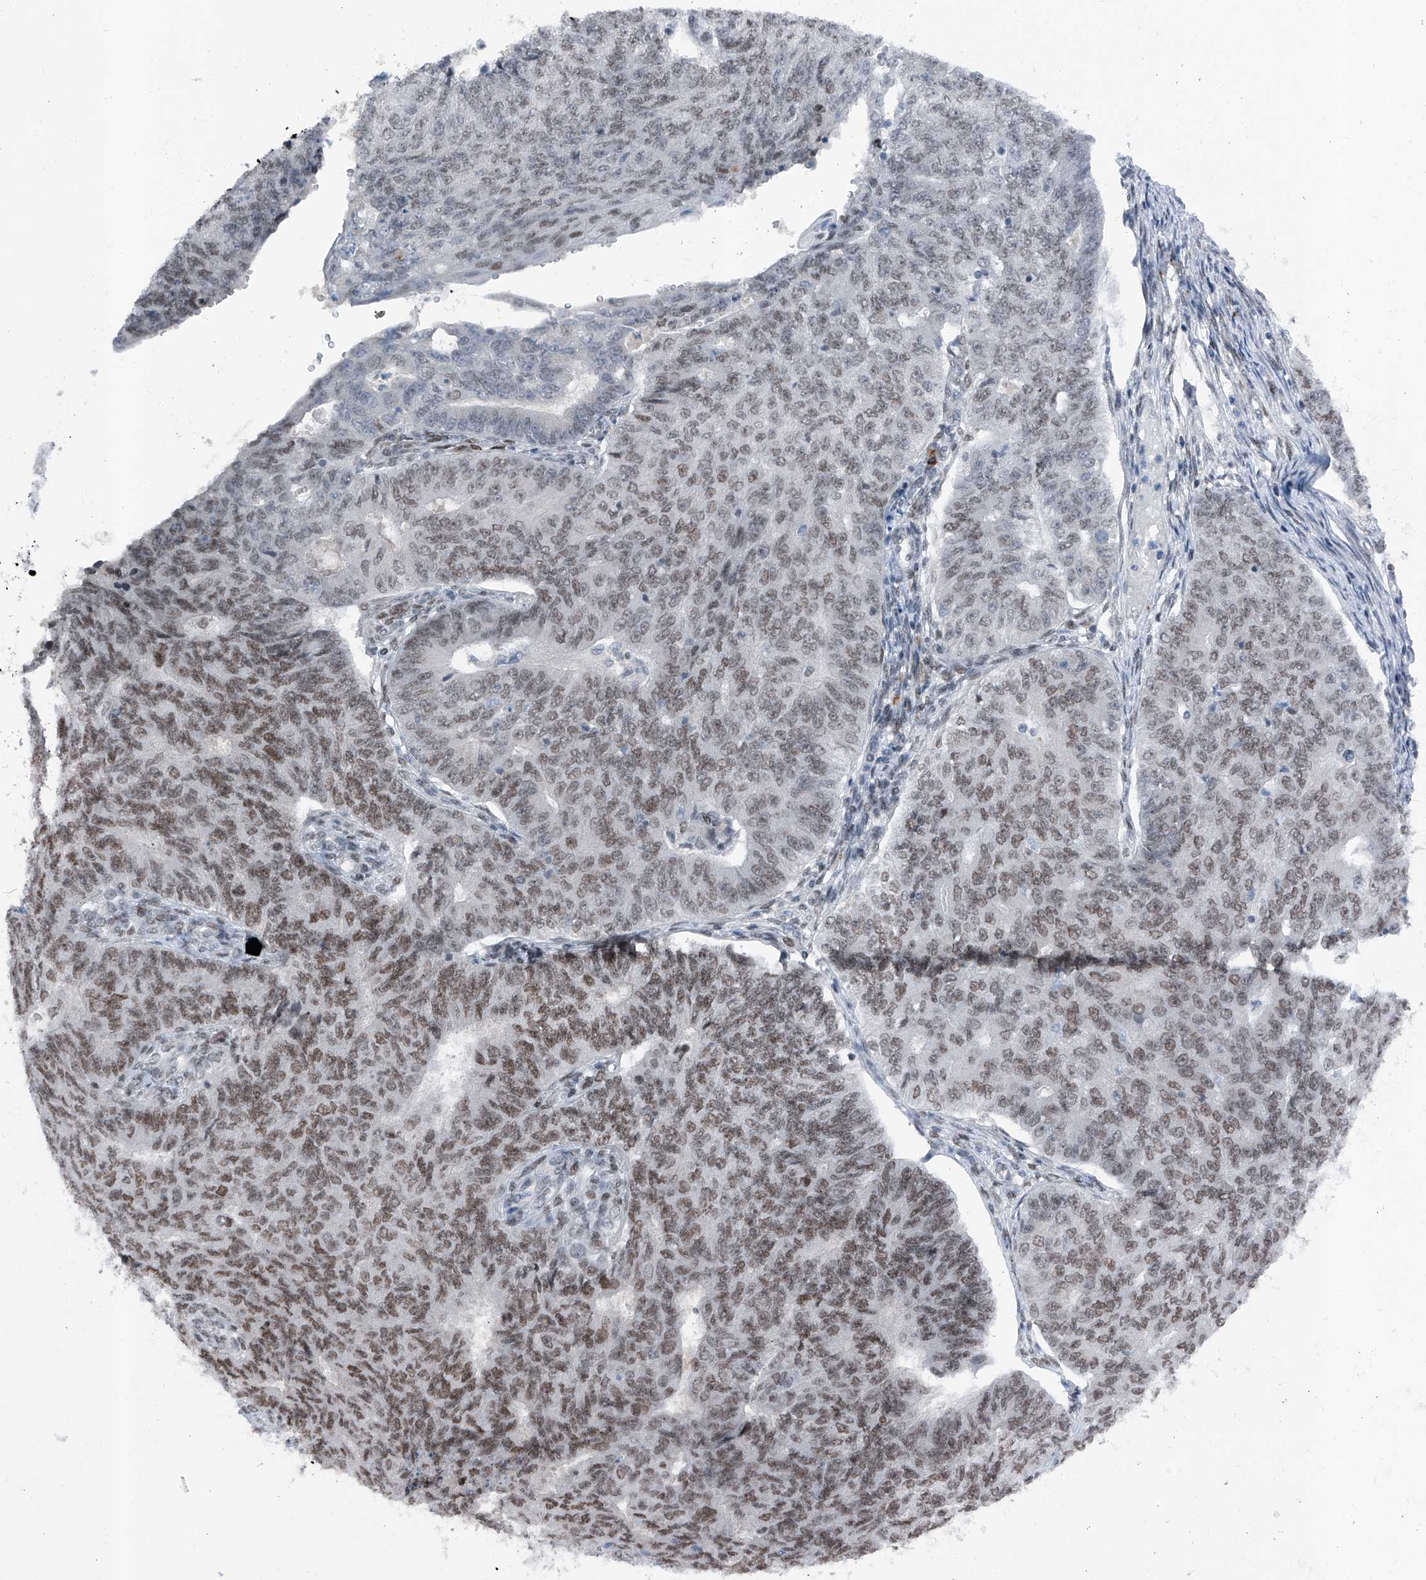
{"staining": {"intensity": "moderate", "quantity": "25%-75%", "location": "nuclear"}, "tissue": "endometrial cancer", "cell_type": "Tumor cells", "image_type": "cancer", "snomed": [{"axis": "morphology", "description": "Adenocarcinoma, NOS"}, {"axis": "topography", "description": "Endometrium"}], "caption": "This is a histology image of immunohistochemistry staining of endometrial cancer, which shows moderate positivity in the nuclear of tumor cells.", "gene": "BMI1", "patient": {"sex": "female", "age": 32}}